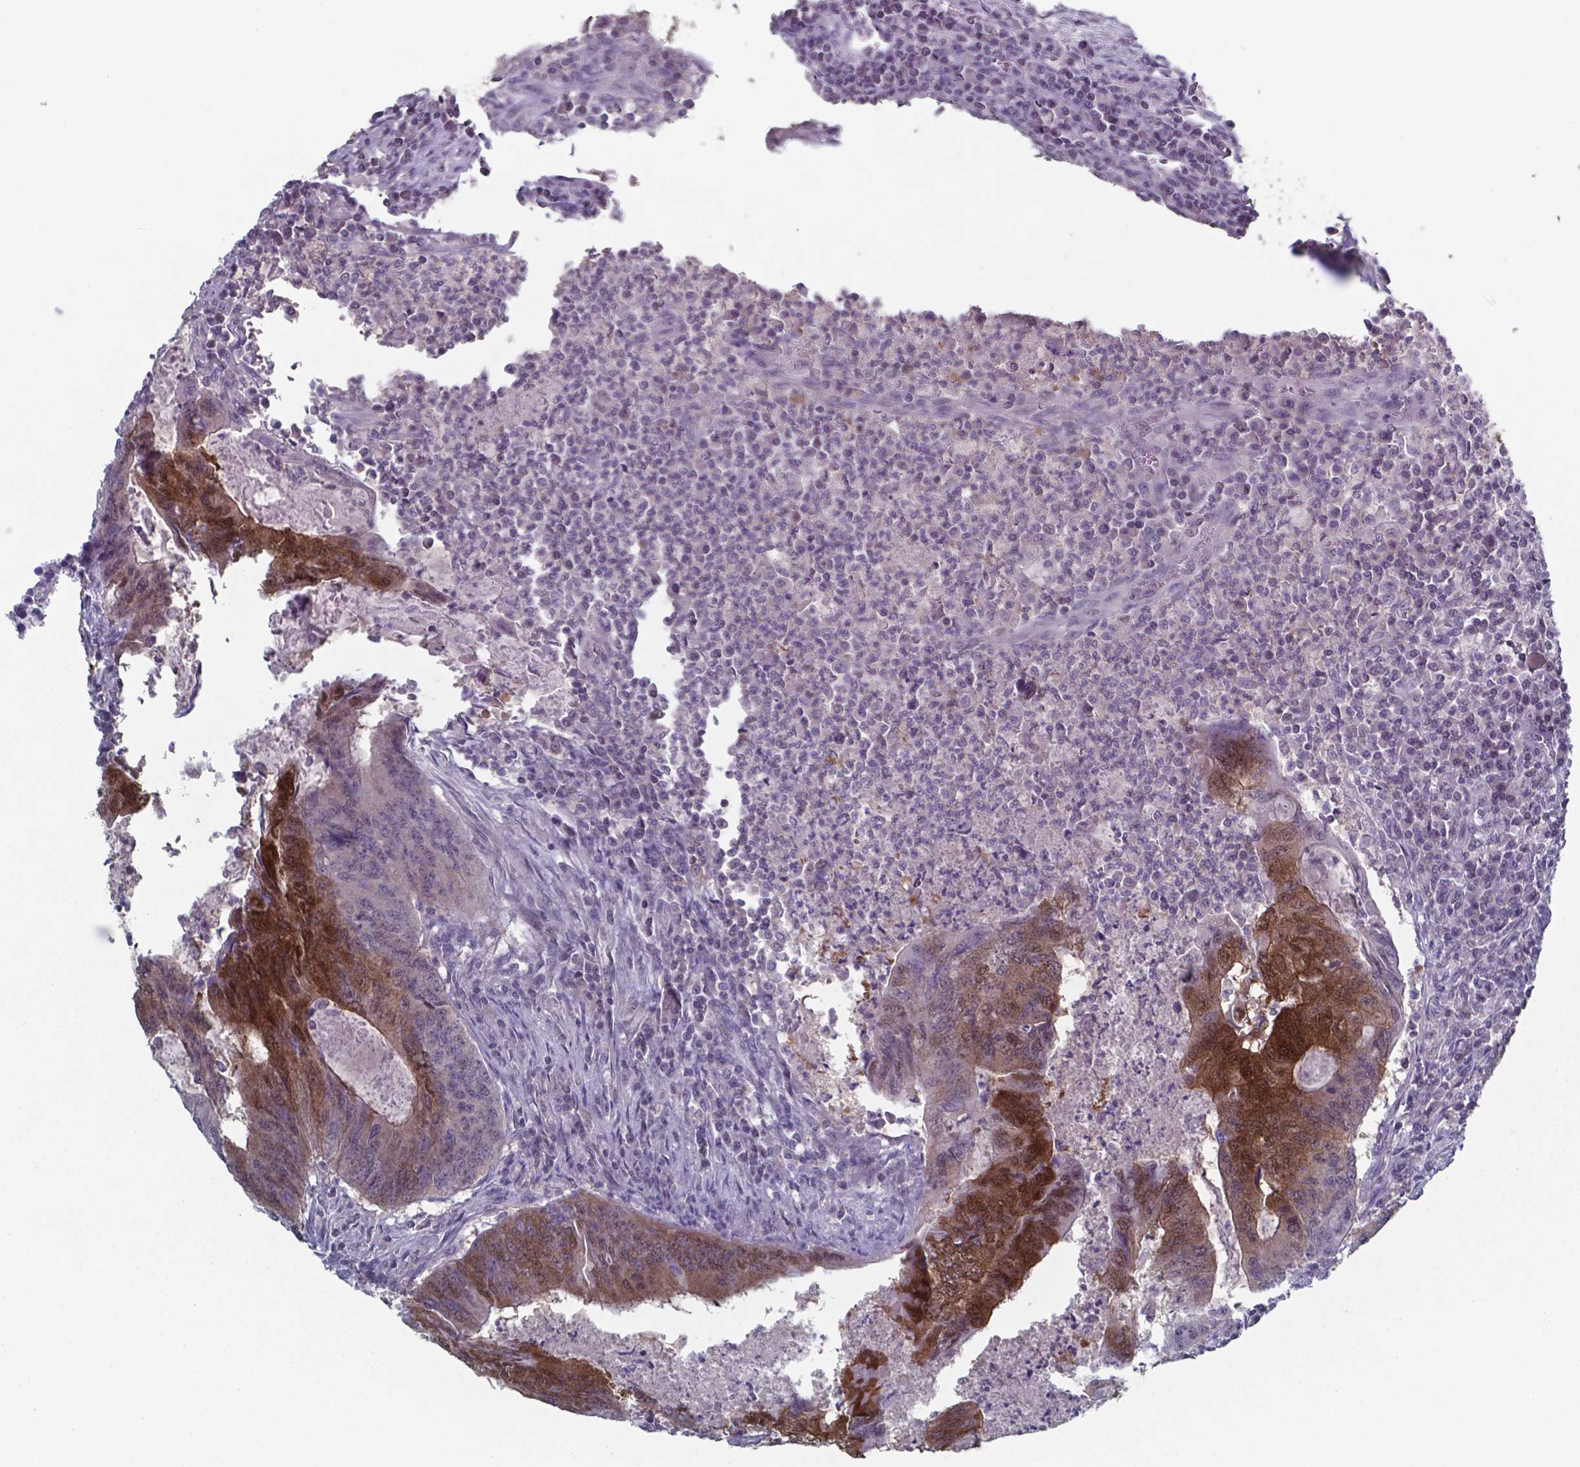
{"staining": {"intensity": "strong", "quantity": "25%-75%", "location": "cytoplasmic/membranous,nuclear"}, "tissue": "colorectal cancer", "cell_type": "Tumor cells", "image_type": "cancer", "snomed": [{"axis": "morphology", "description": "Adenocarcinoma, NOS"}, {"axis": "topography", "description": "Colon"}], "caption": "This is an image of immunohistochemistry (IHC) staining of colorectal cancer, which shows strong positivity in the cytoplasmic/membranous and nuclear of tumor cells.", "gene": "TDP2", "patient": {"sex": "male", "age": 67}}